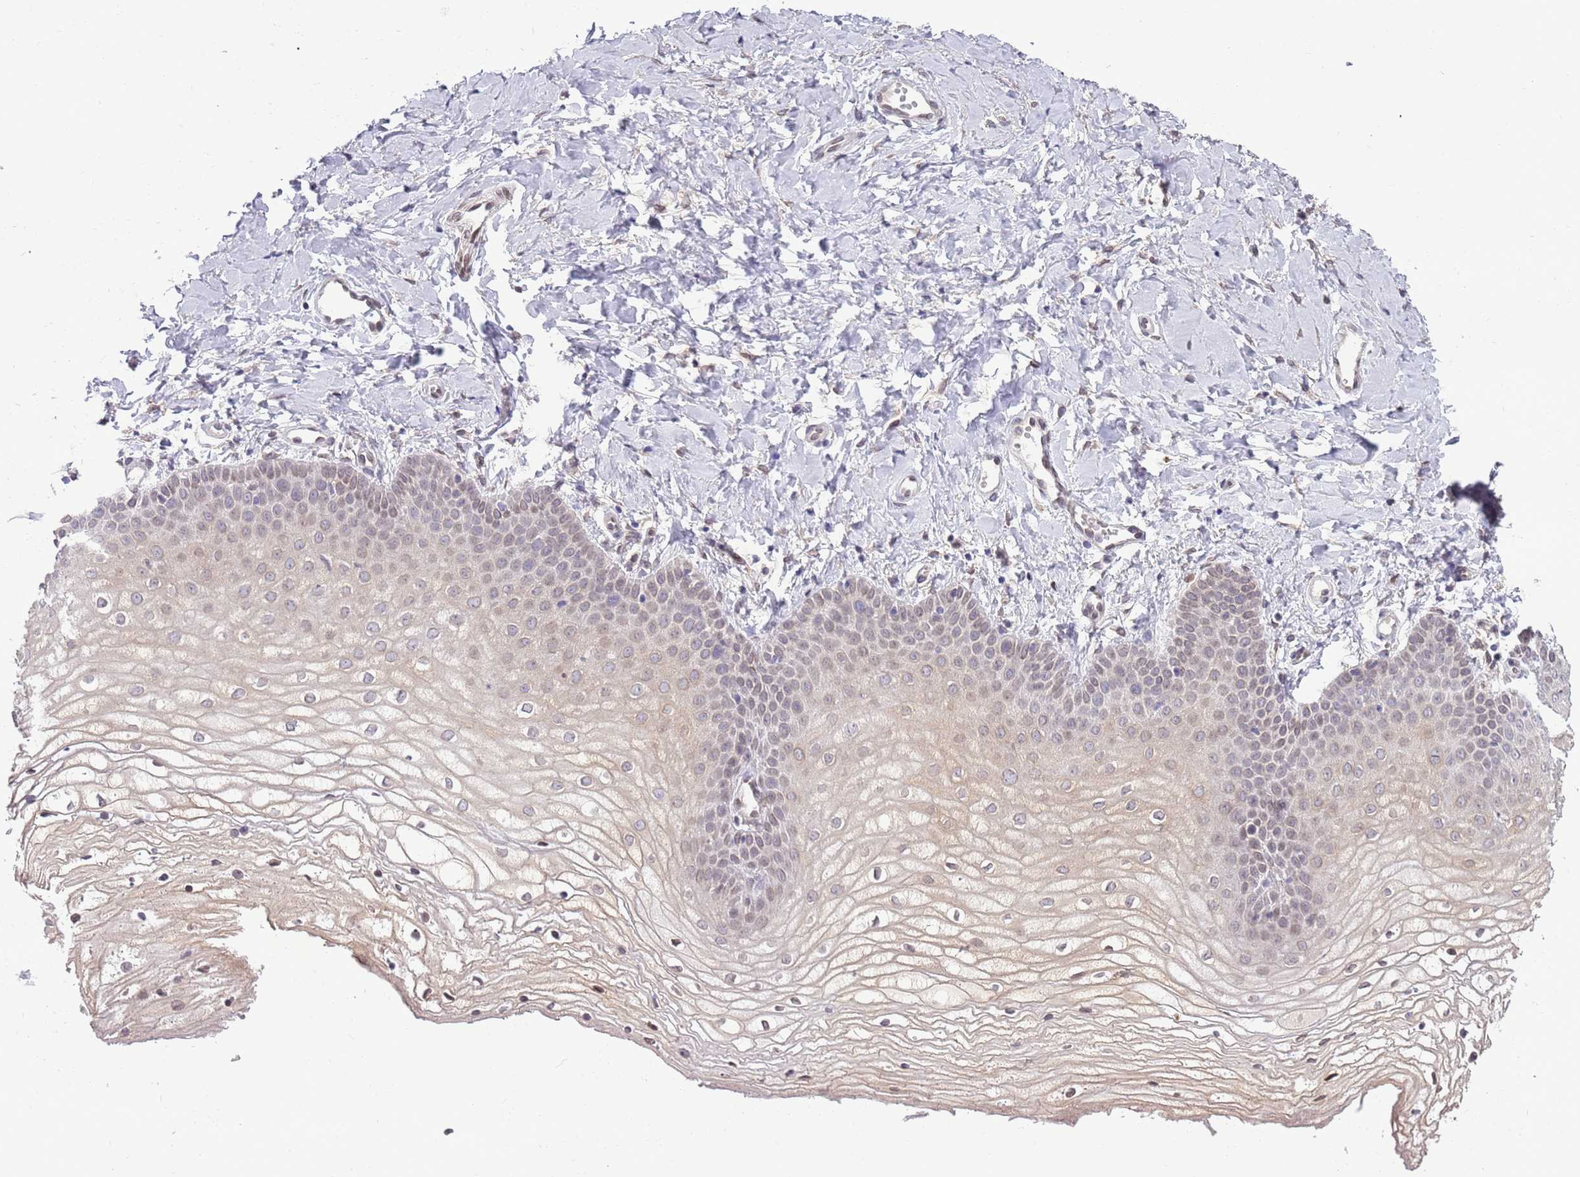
{"staining": {"intensity": "weak", "quantity": "<25%", "location": "cytoplasmic/membranous,nuclear"}, "tissue": "vagina", "cell_type": "Squamous epithelial cells", "image_type": "normal", "snomed": [{"axis": "morphology", "description": "Normal tissue, NOS"}, {"axis": "topography", "description": "Vagina"}], "caption": "DAB immunohistochemical staining of benign vagina shows no significant staining in squamous epithelial cells. (DAB immunohistochemistry with hematoxylin counter stain).", "gene": "ZNF665", "patient": {"sex": "female", "age": 68}}